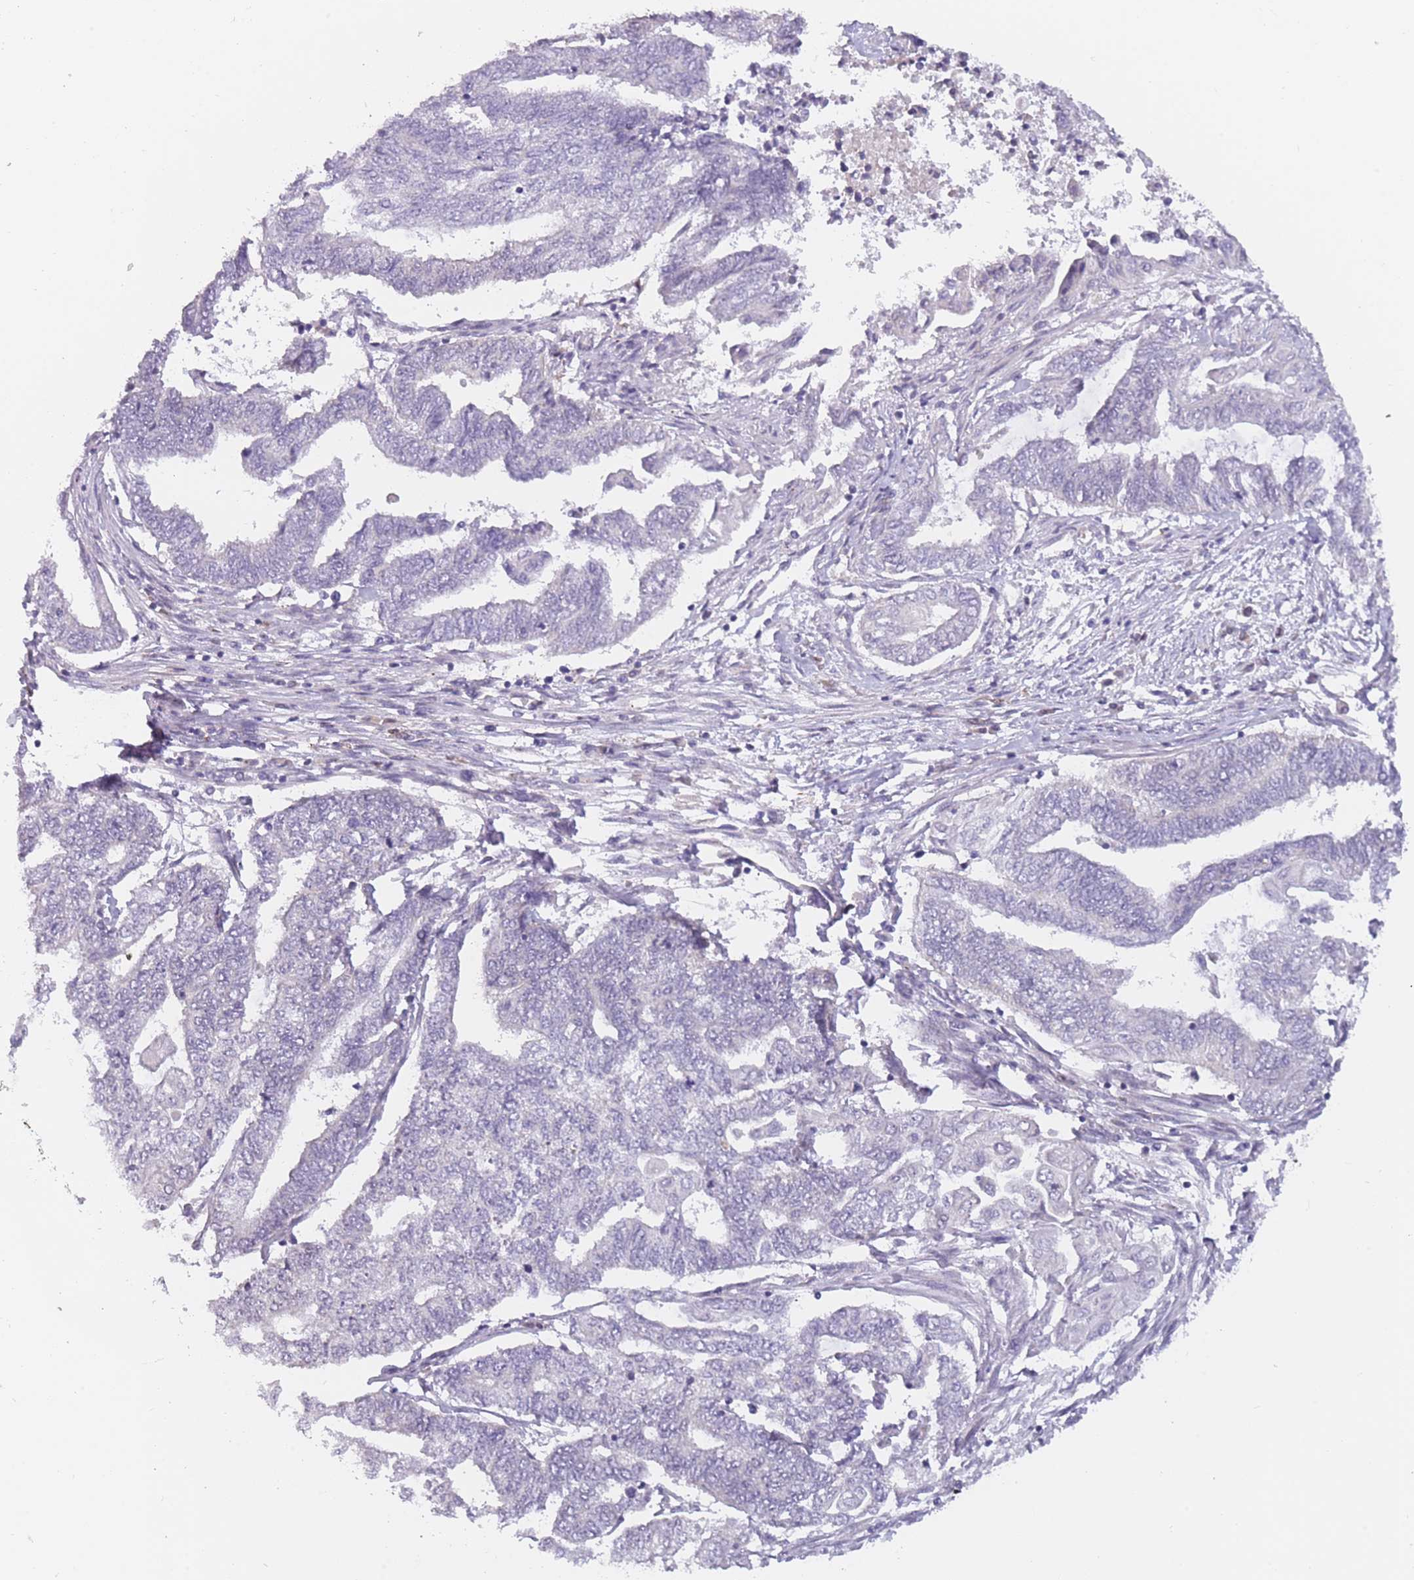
{"staining": {"intensity": "negative", "quantity": "none", "location": "none"}, "tissue": "endometrial cancer", "cell_type": "Tumor cells", "image_type": "cancer", "snomed": [{"axis": "morphology", "description": "Adenocarcinoma, NOS"}, {"axis": "topography", "description": "Uterus"}, {"axis": "topography", "description": "Endometrium"}], "caption": "This is a image of IHC staining of adenocarcinoma (endometrial), which shows no staining in tumor cells. (DAB immunohistochemistry with hematoxylin counter stain).", "gene": "MRI1", "patient": {"sex": "female", "age": 70}}